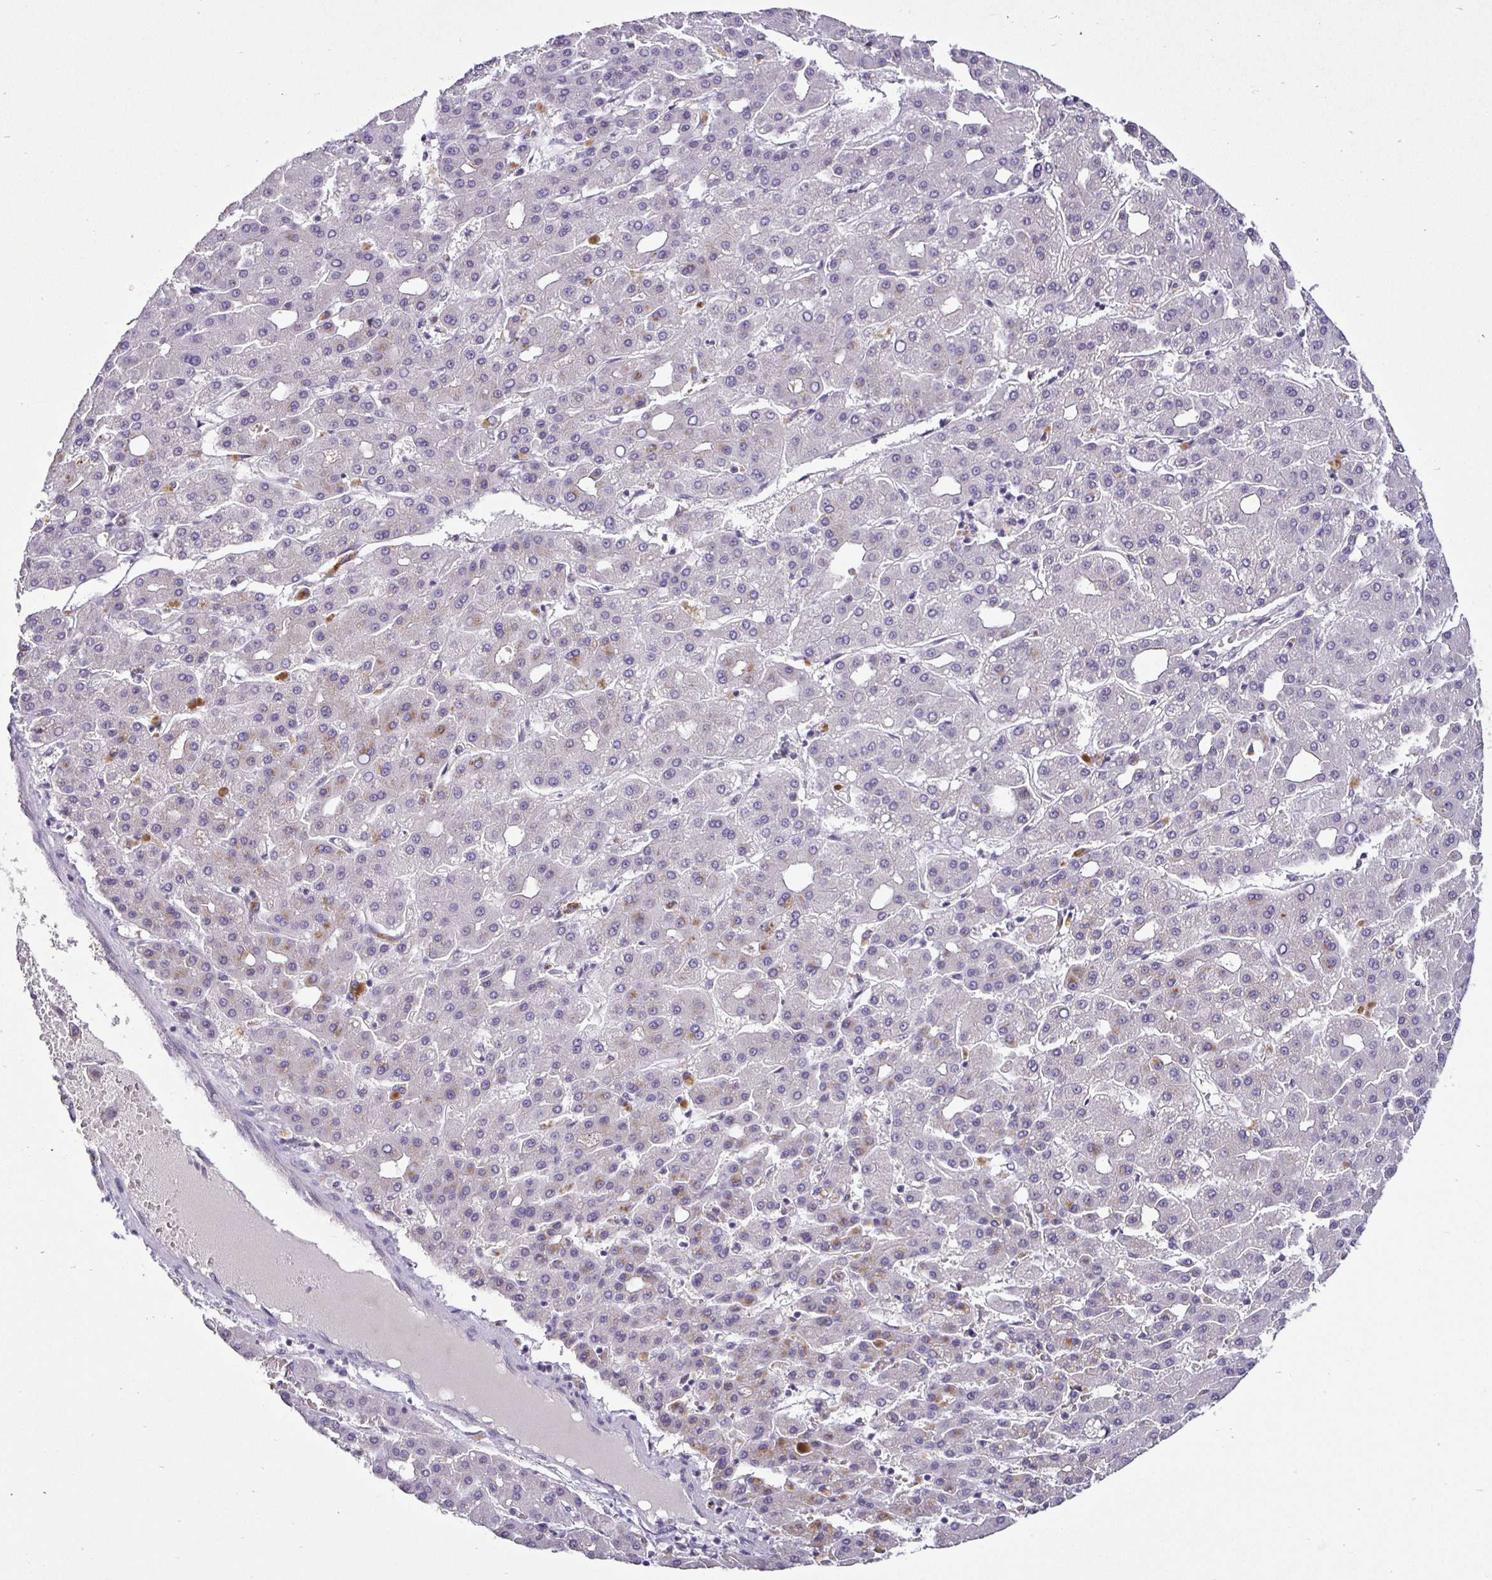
{"staining": {"intensity": "negative", "quantity": "none", "location": "none"}, "tissue": "liver cancer", "cell_type": "Tumor cells", "image_type": "cancer", "snomed": [{"axis": "morphology", "description": "Carcinoma, Hepatocellular, NOS"}, {"axis": "topography", "description": "Liver"}], "caption": "Immunohistochemical staining of liver cancer demonstrates no significant staining in tumor cells.", "gene": "NUP188", "patient": {"sex": "male", "age": 65}}